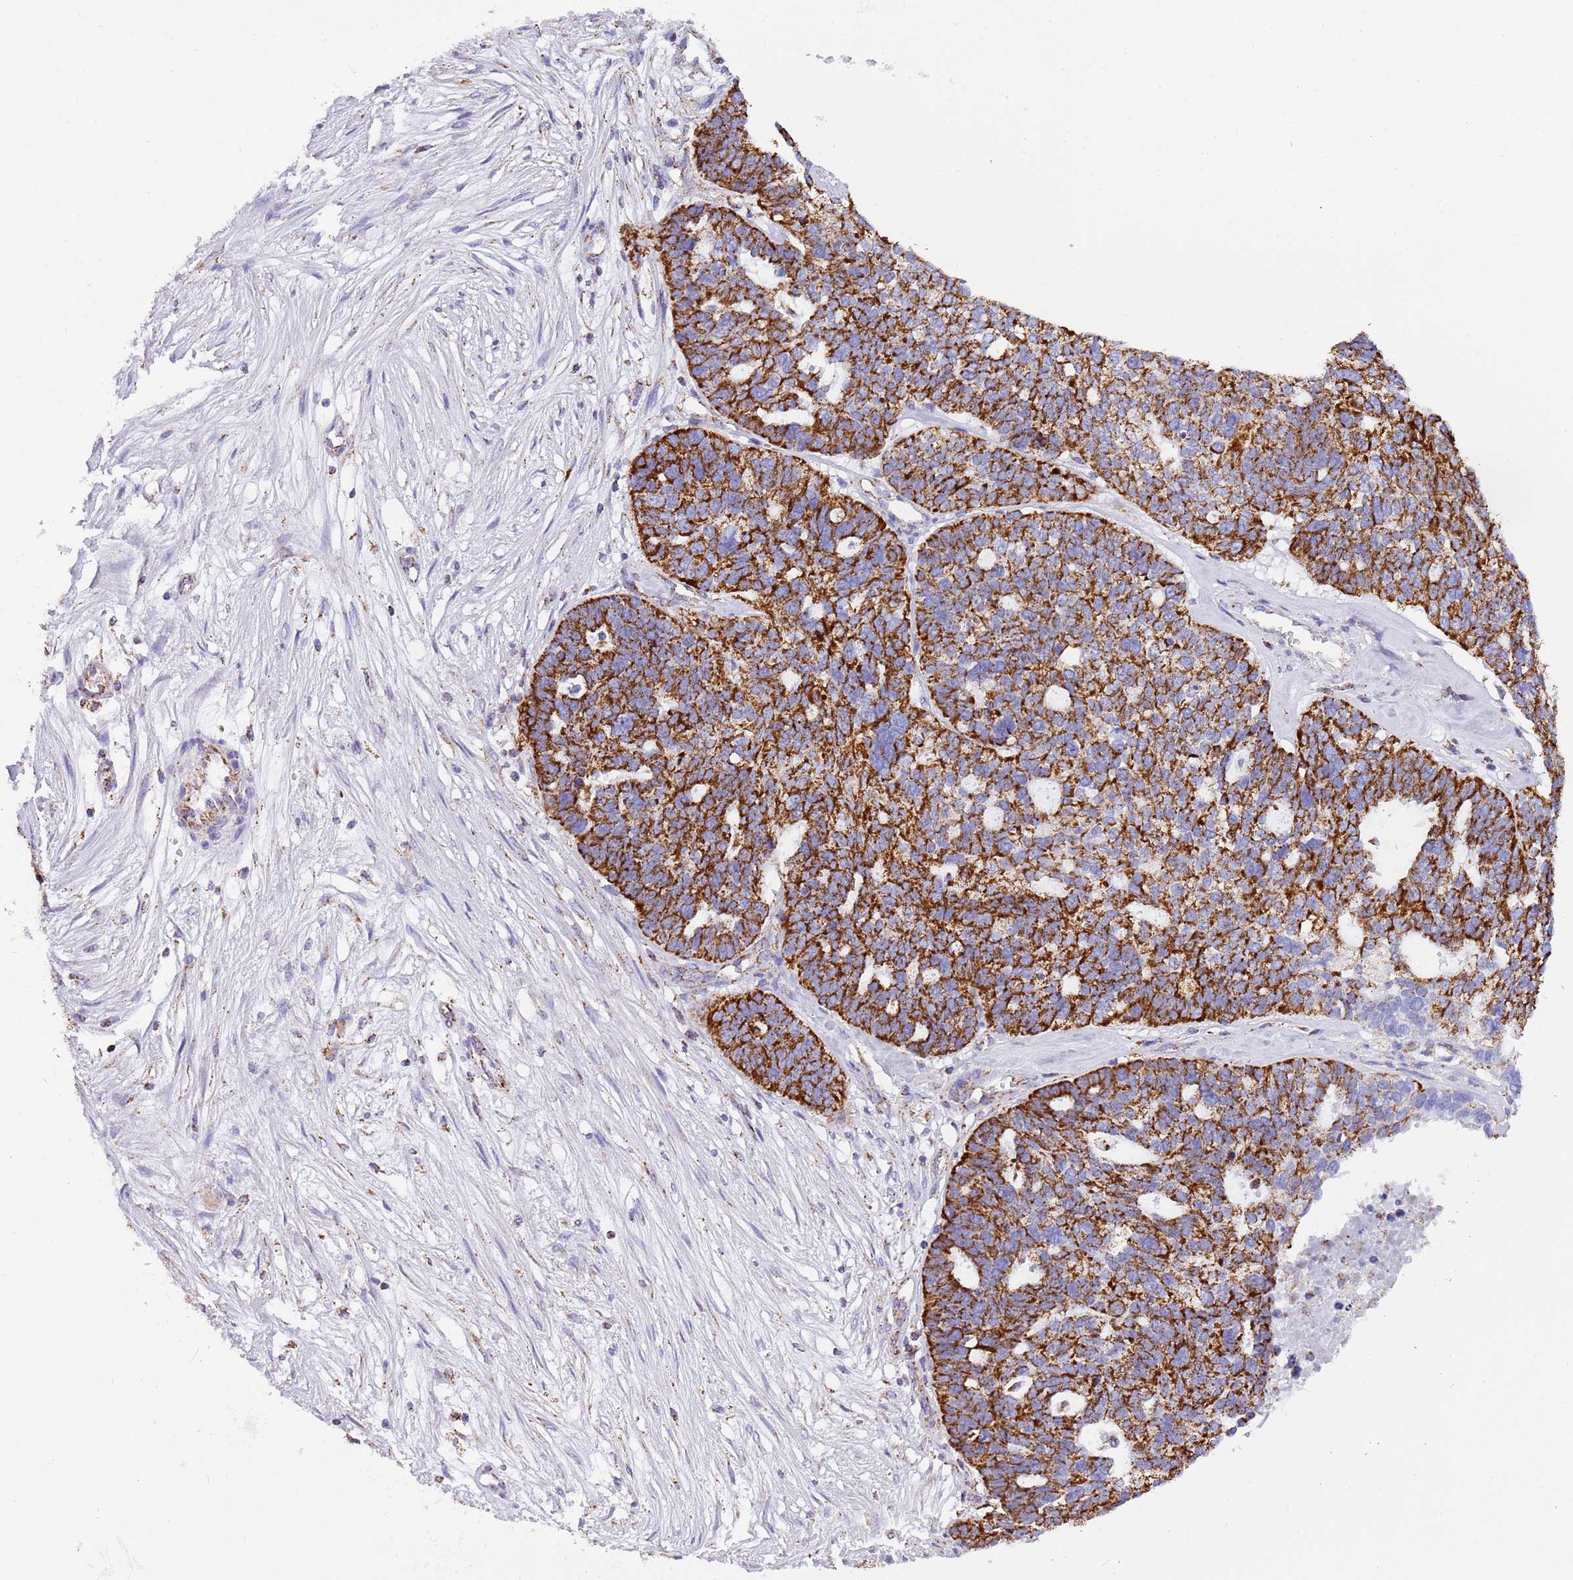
{"staining": {"intensity": "strong", "quantity": ">75%", "location": "cytoplasmic/membranous"}, "tissue": "ovarian cancer", "cell_type": "Tumor cells", "image_type": "cancer", "snomed": [{"axis": "morphology", "description": "Cystadenocarcinoma, serous, NOS"}, {"axis": "topography", "description": "Ovary"}], "caption": "About >75% of tumor cells in human serous cystadenocarcinoma (ovarian) demonstrate strong cytoplasmic/membranous protein expression as visualized by brown immunohistochemical staining.", "gene": "SUCLG2", "patient": {"sex": "female", "age": 59}}